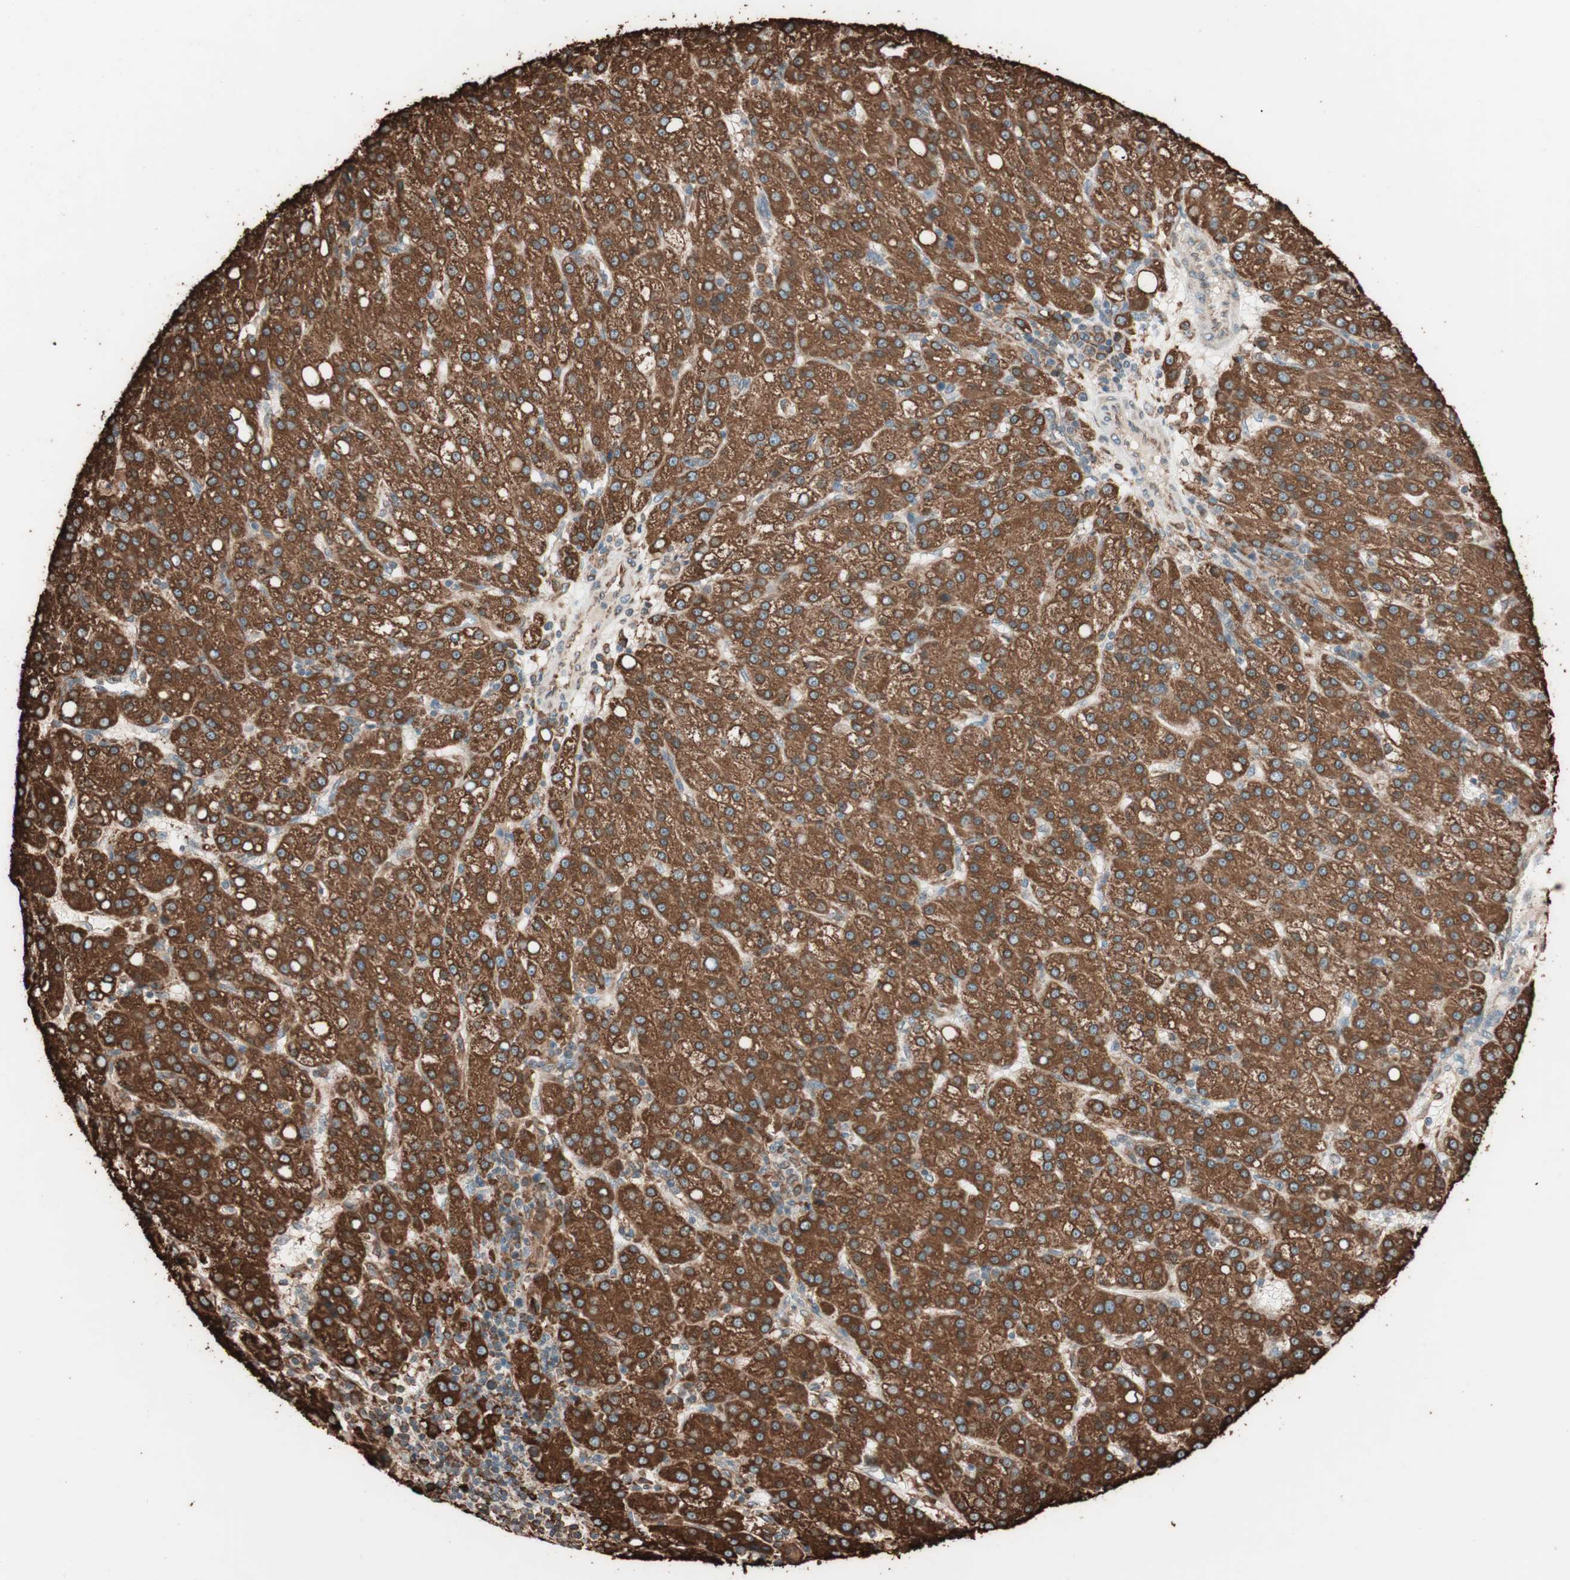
{"staining": {"intensity": "strong", "quantity": ">75%", "location": "cytoplasmic/membranous"}, "tissue": "liver cancer", "cell_type": "Tumor cells", "image_type": "cancer", "snomed": [{"axis": "morphology", "description": "Carcinoma, Hepatocellular, NOS"}, {"axis": "topography", "description": "Liver"}], "caption": "Human liver cancer (hepatocellular carcinoma) stained for a protein (brown) shows strong cytoplasmic/membranous positive expression in about >75% of tumor cells.", "gene": "VEGFA", "patient": {"sex": "female", "age": 58}}